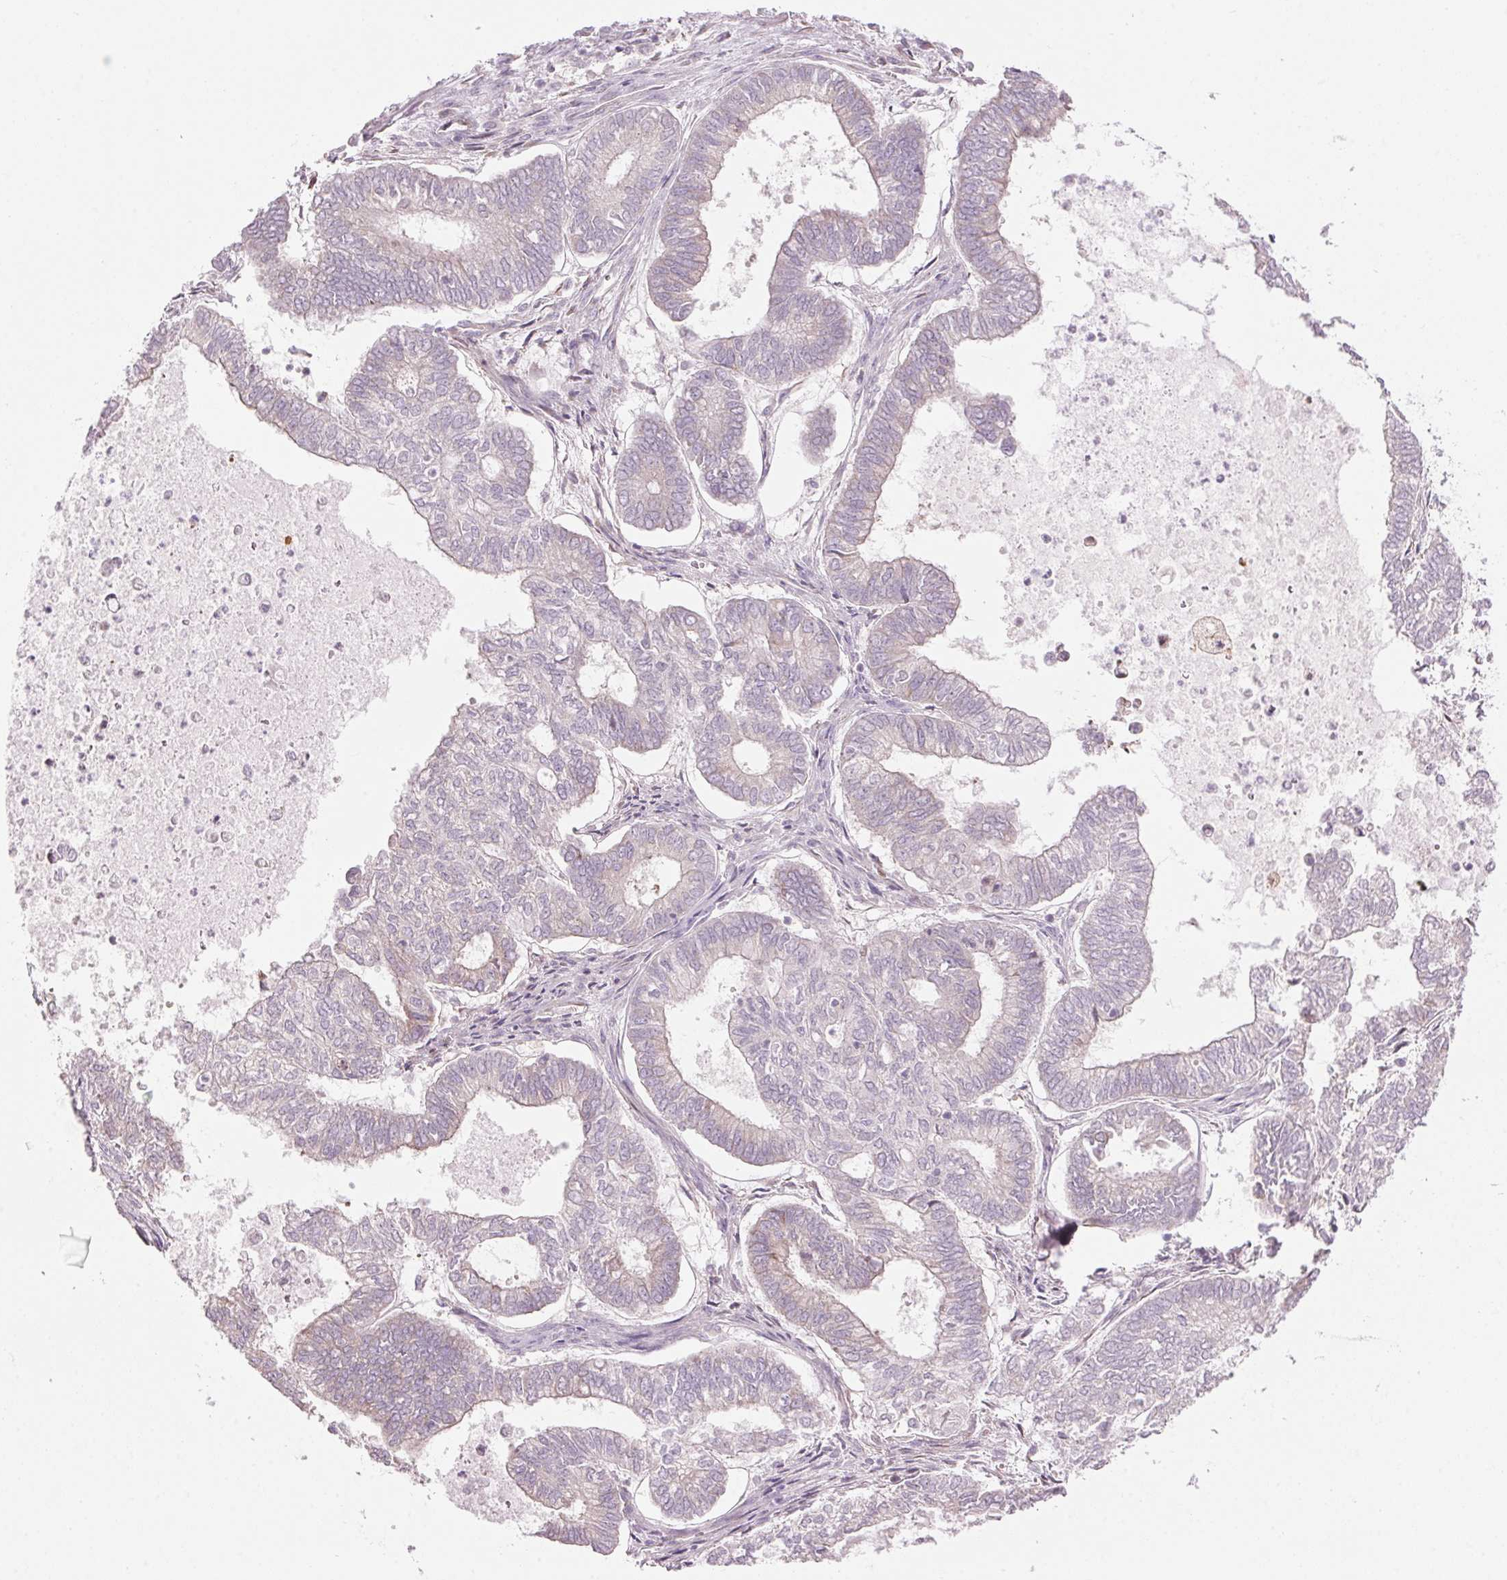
{"staining": {"intensity": "negative", "quantity": "none", "location": "none"}, "tissue": "ovarian cancer", "cell_type": "Tumor cells", "image_type": "cancer", "snomed": [{"axis": "morphology", "description": "Carcinoma, endometroid"}, {"axis": "topography", "description": "Ovary"}], "caption": "A micrograph of endometroid carcinoma (ovarian) stained for a protein demonstrates no brown staining in tumor cells.", "gene": "GNMT", "patient": {"sex": "female", "age": 64}}